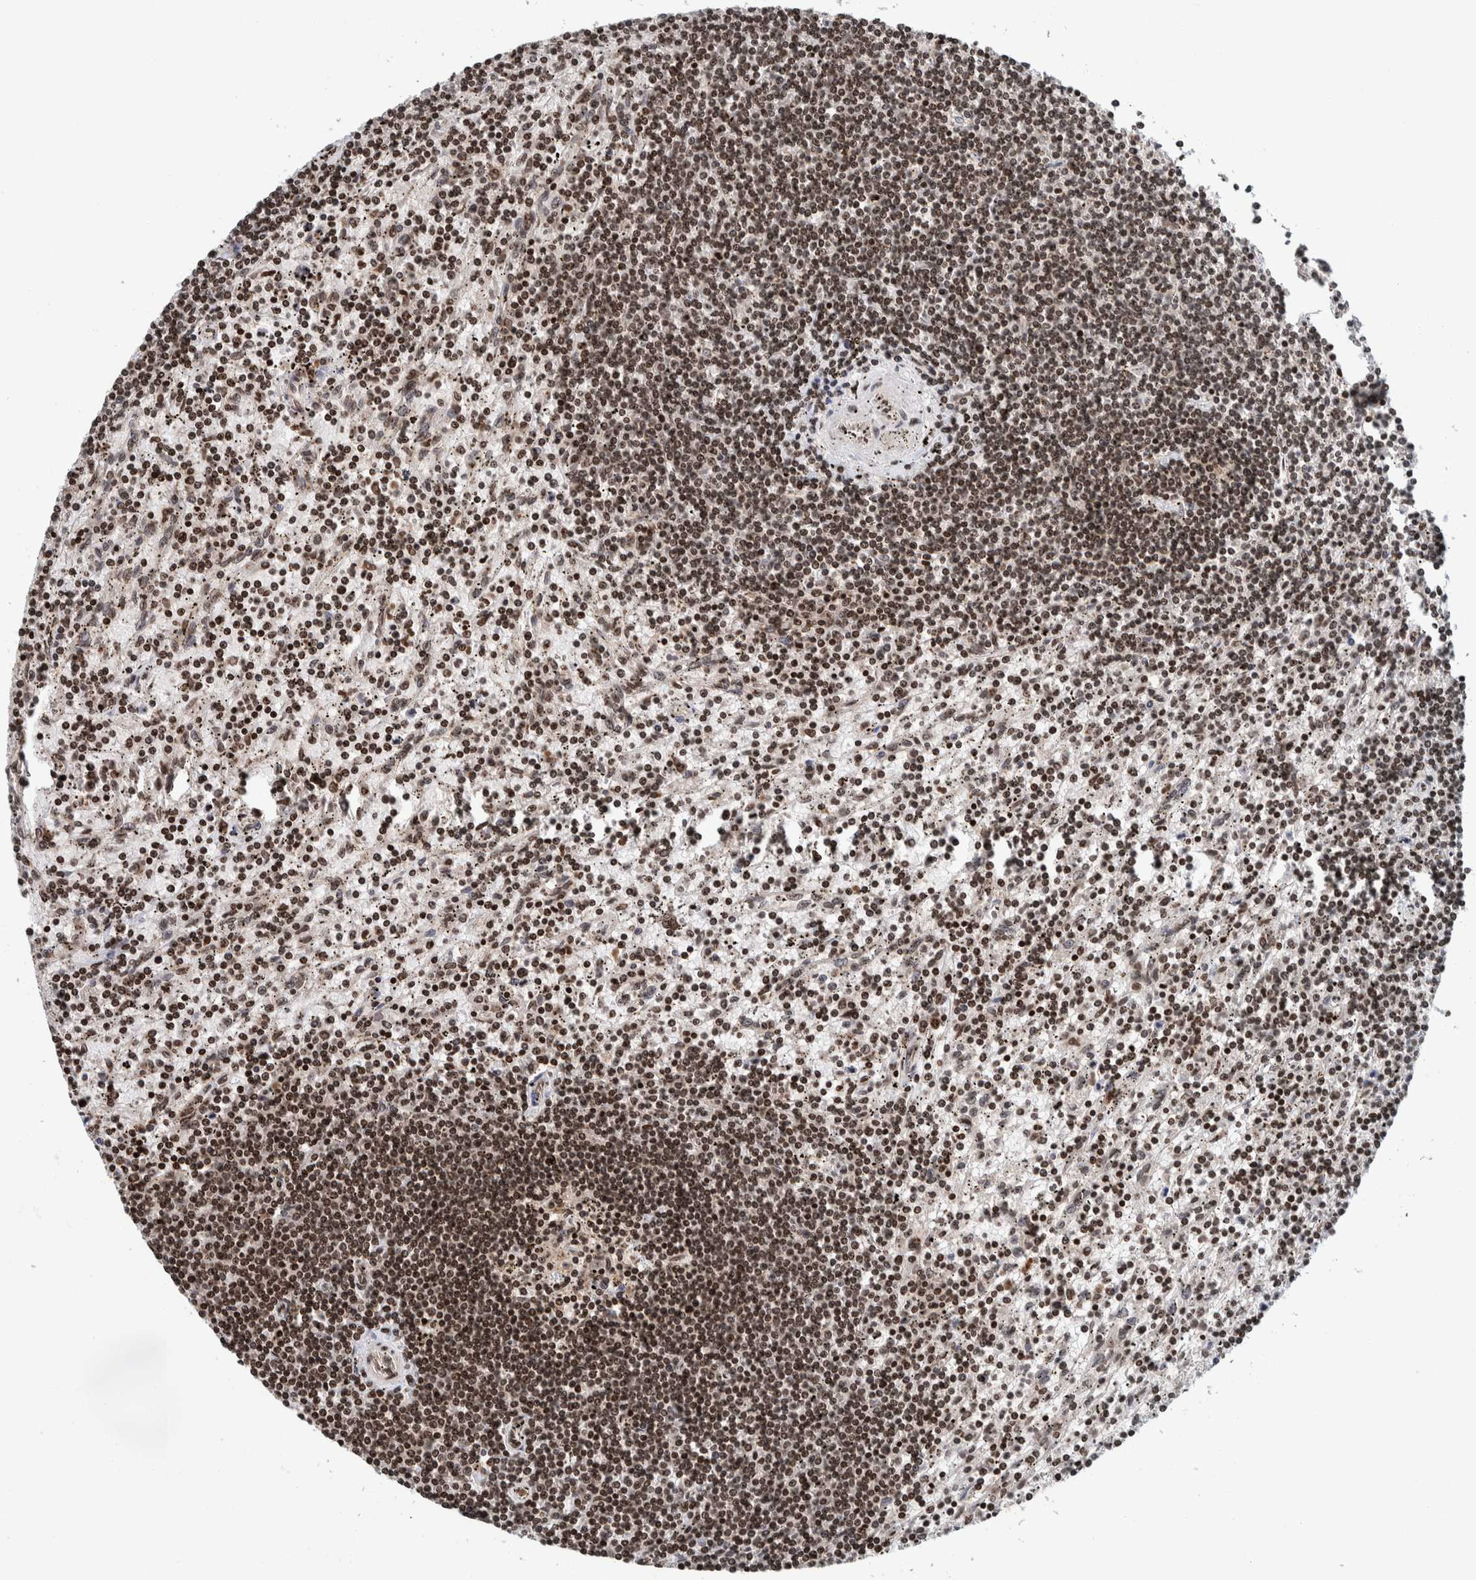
{"staining": {"intensity": "moderate", "quantity": ">75%", "location": "nuclear"}, "tissue": "lymphoma", "cell_type": "Tumor cells", "image_type": "cancer", "snomed": [{"axis": "morphology", "description": "Malignant lymphoma, non-Hodgkin's type, Low grade"}, {"axis": "topography", "description": "Spleen"}], "caption": "IHC (DAB (3,3'-diaminobenzidine)) staining of human low-grade malignant lymphoma, non-Hodgkin's type displays moderate nuclear protein staining in approximately >75% of tumor cells. (Brightfield microscopy of DAB IHC at high magnification).", "gene": "CCDC182", "patient": {"sex": "male", "age": 76}}